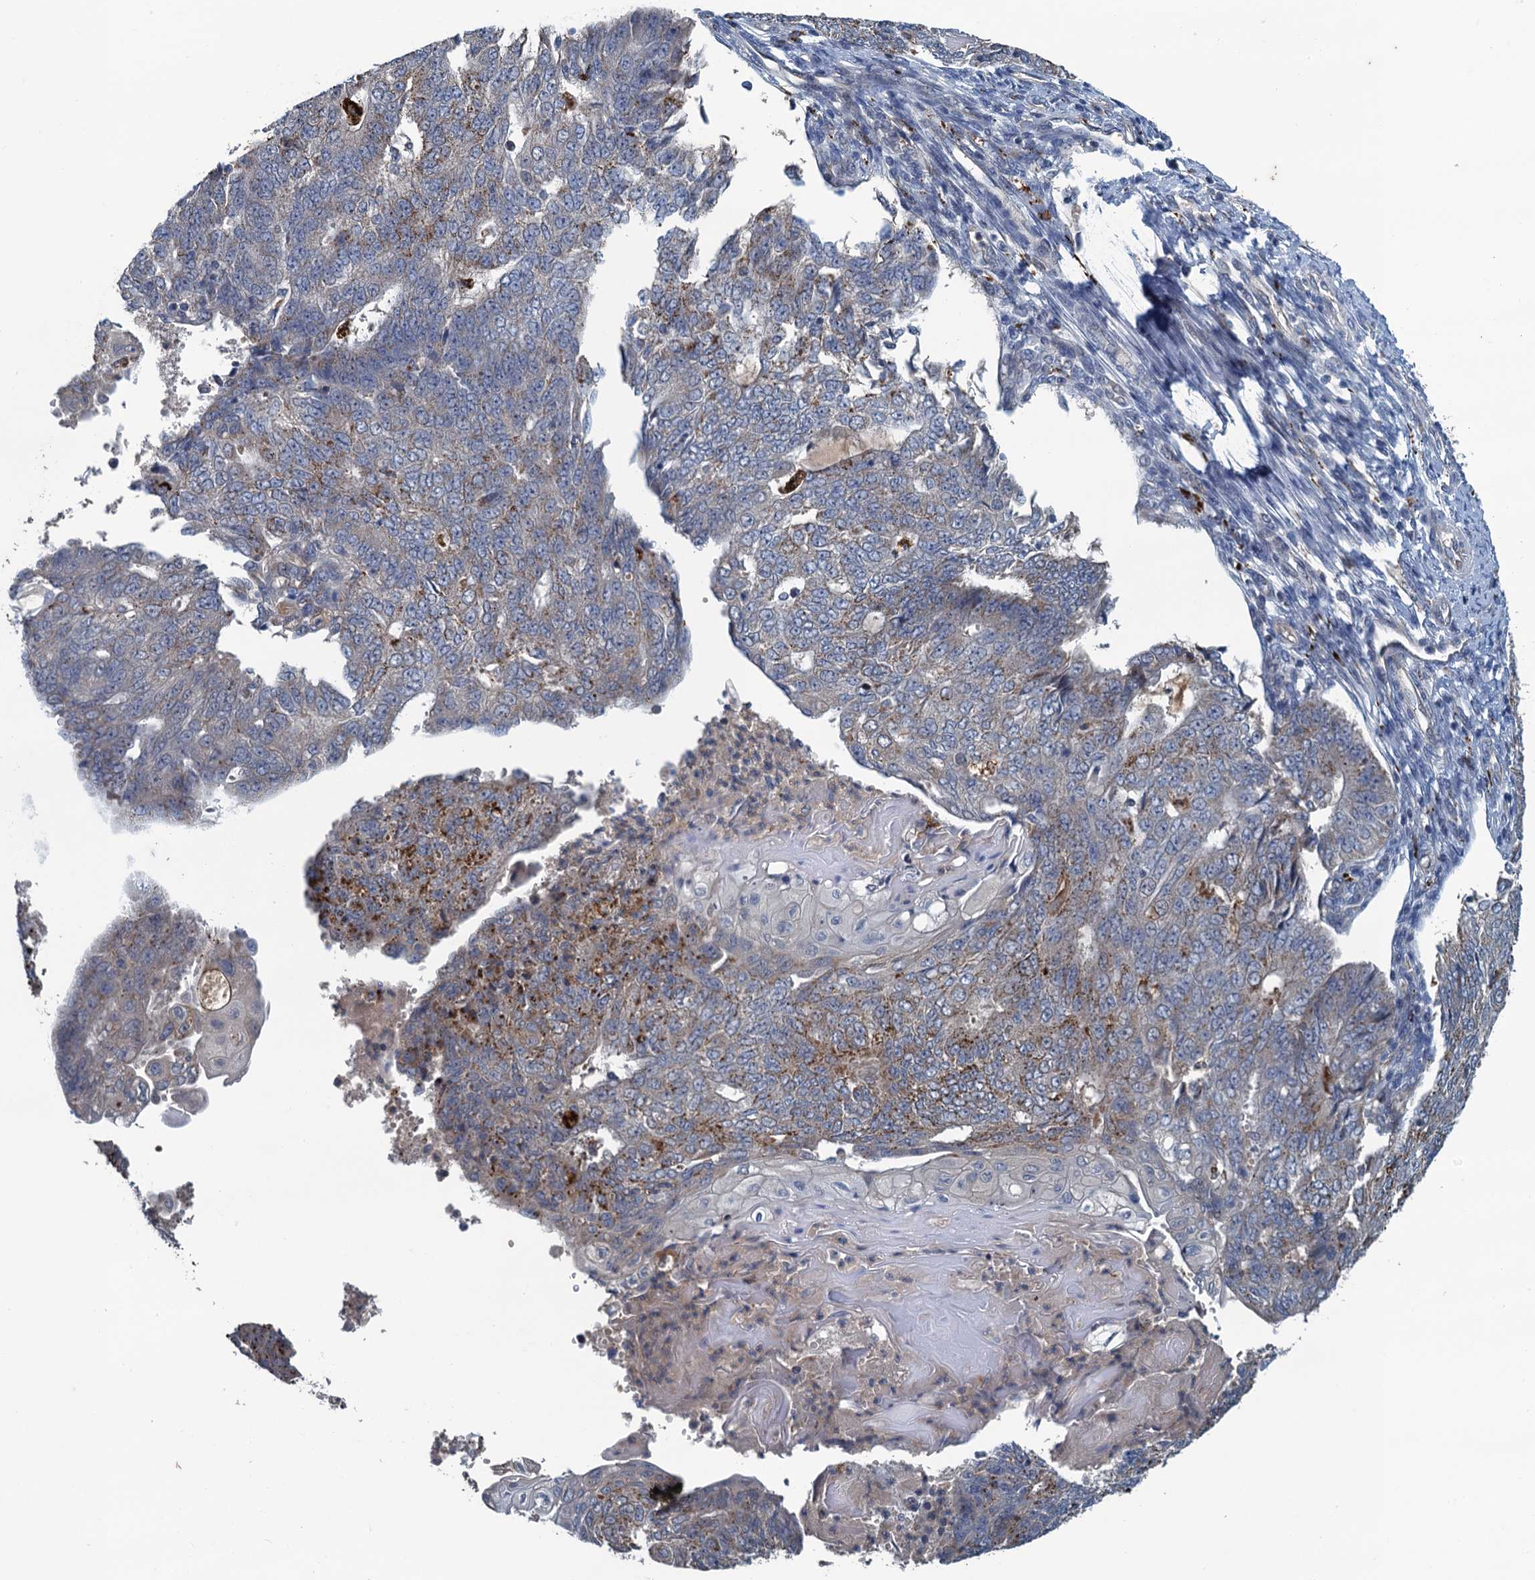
{"staining": {"intensity": "moderate", "quantity": "<25%", "location": "cytoplasmic/membranous"}, "tissue": "endometrial cancer", "cell_type": "Tumor cells", "image_type": "cancer", "snomed": [{"axis": "morphology", "description": "Adenocarcinoma, NOS"}, {"axis": "topography", "description": "Endometrium"}], "caption": "Immunohistochemical staining of endometrial adenocarcinoma exhibits moderate cytoplasmic/membranous protein positivity in about <25% of tumor cells.", "gene": "KBTBD8", "patient": {"sex": "female", "age": 32}}